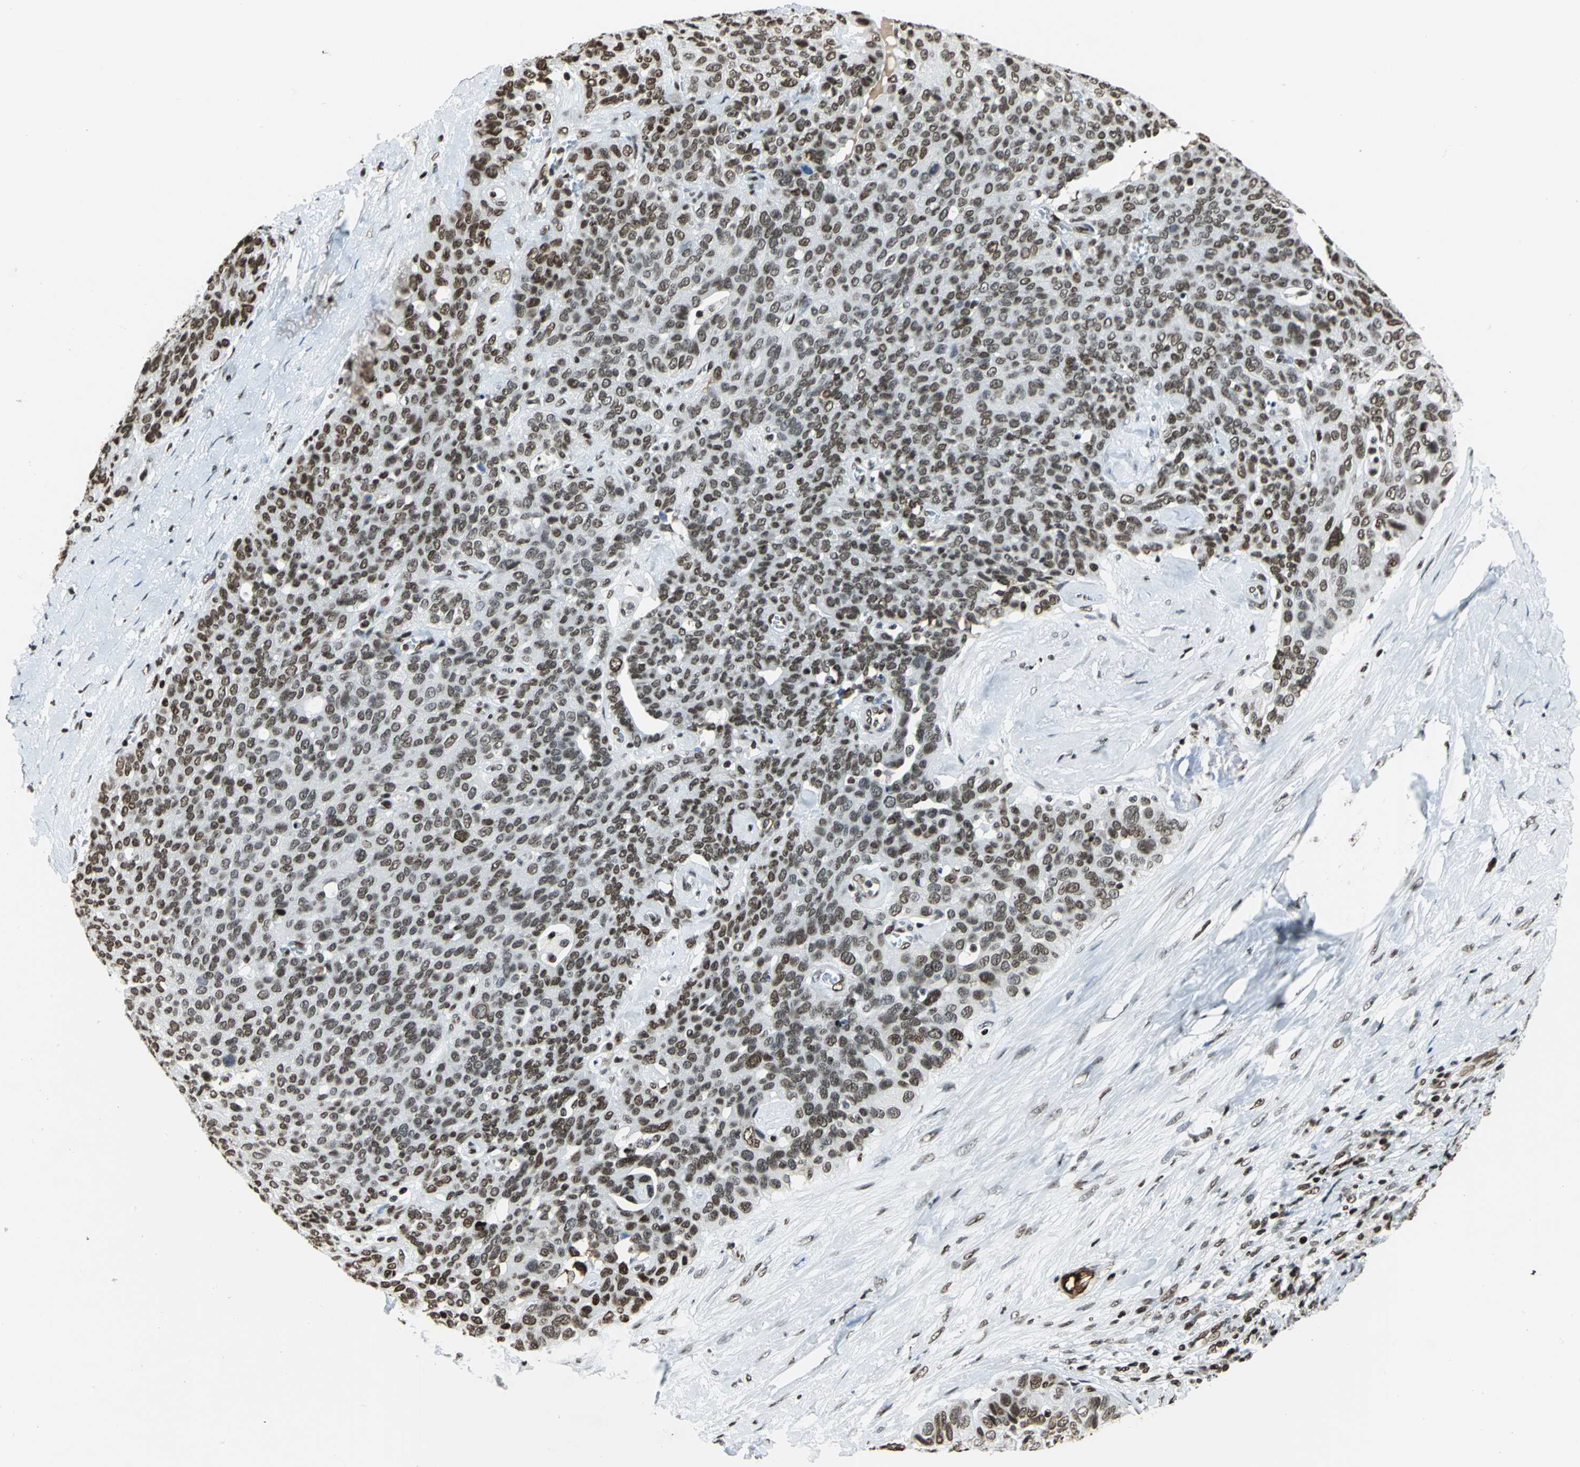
{"staining": {"intensity": "strong", "quantity": ">75%", "location": "nuclear"}, "tissue": "ovarian cancer", "cell_type": "Tumor cells", "image_type": "cancer", "snomed": [{"axis": "morphology", "description": "Carcinoma, endometroid"}, {"axis": "topography", "description": "Ovary"}], "caption": "Protein expression analysis of ovarian endometroid carcinoma shows strong nuclear expression in approximately >75% of tumor cells.", "gene": "HMGB1", "patient": {"sex": "female", "age": 60}}